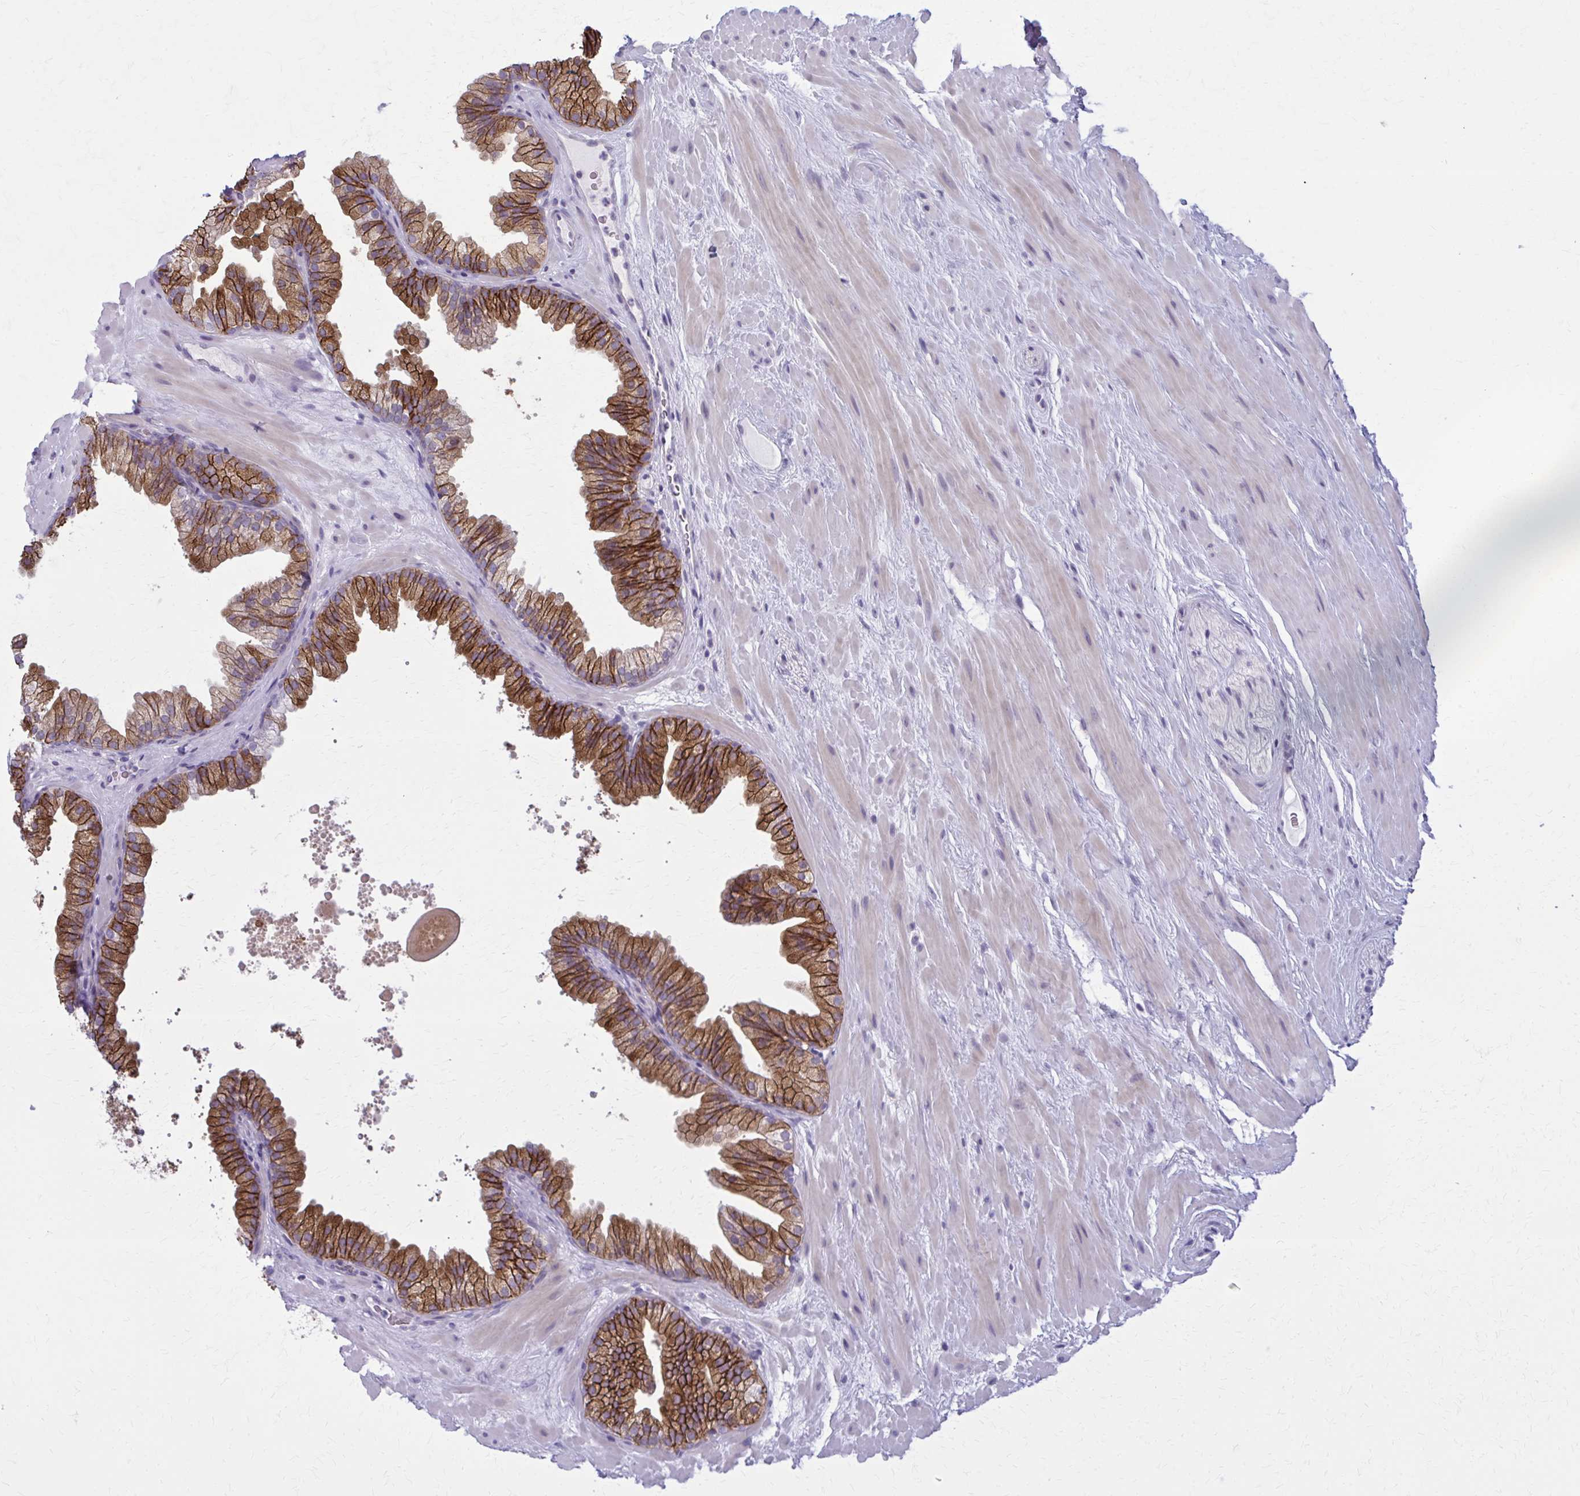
{"staining": {"intensity": "strong", "quantity": ">75%", "location": "cytoplasmic/membranous"}, "tissue": "prostate", "cell_type": "Glandular cells", "image_type": "normal", "snomed": [{"axis": "morphology", "description": "Normal tissue, NOS"}, {"axis": "topography", "description": "Prostate"}, {"axis": "topography", "description": "Peripheral nerve tissue"}], "caption": "Prostate stained with DAB immunohistochemistry reveals high levels of strong cytoplasmic/membranous positivity in approximately >75% of glandular cells.", "gene": "CD38", "patient": {"sex": "male", "age": 61}}